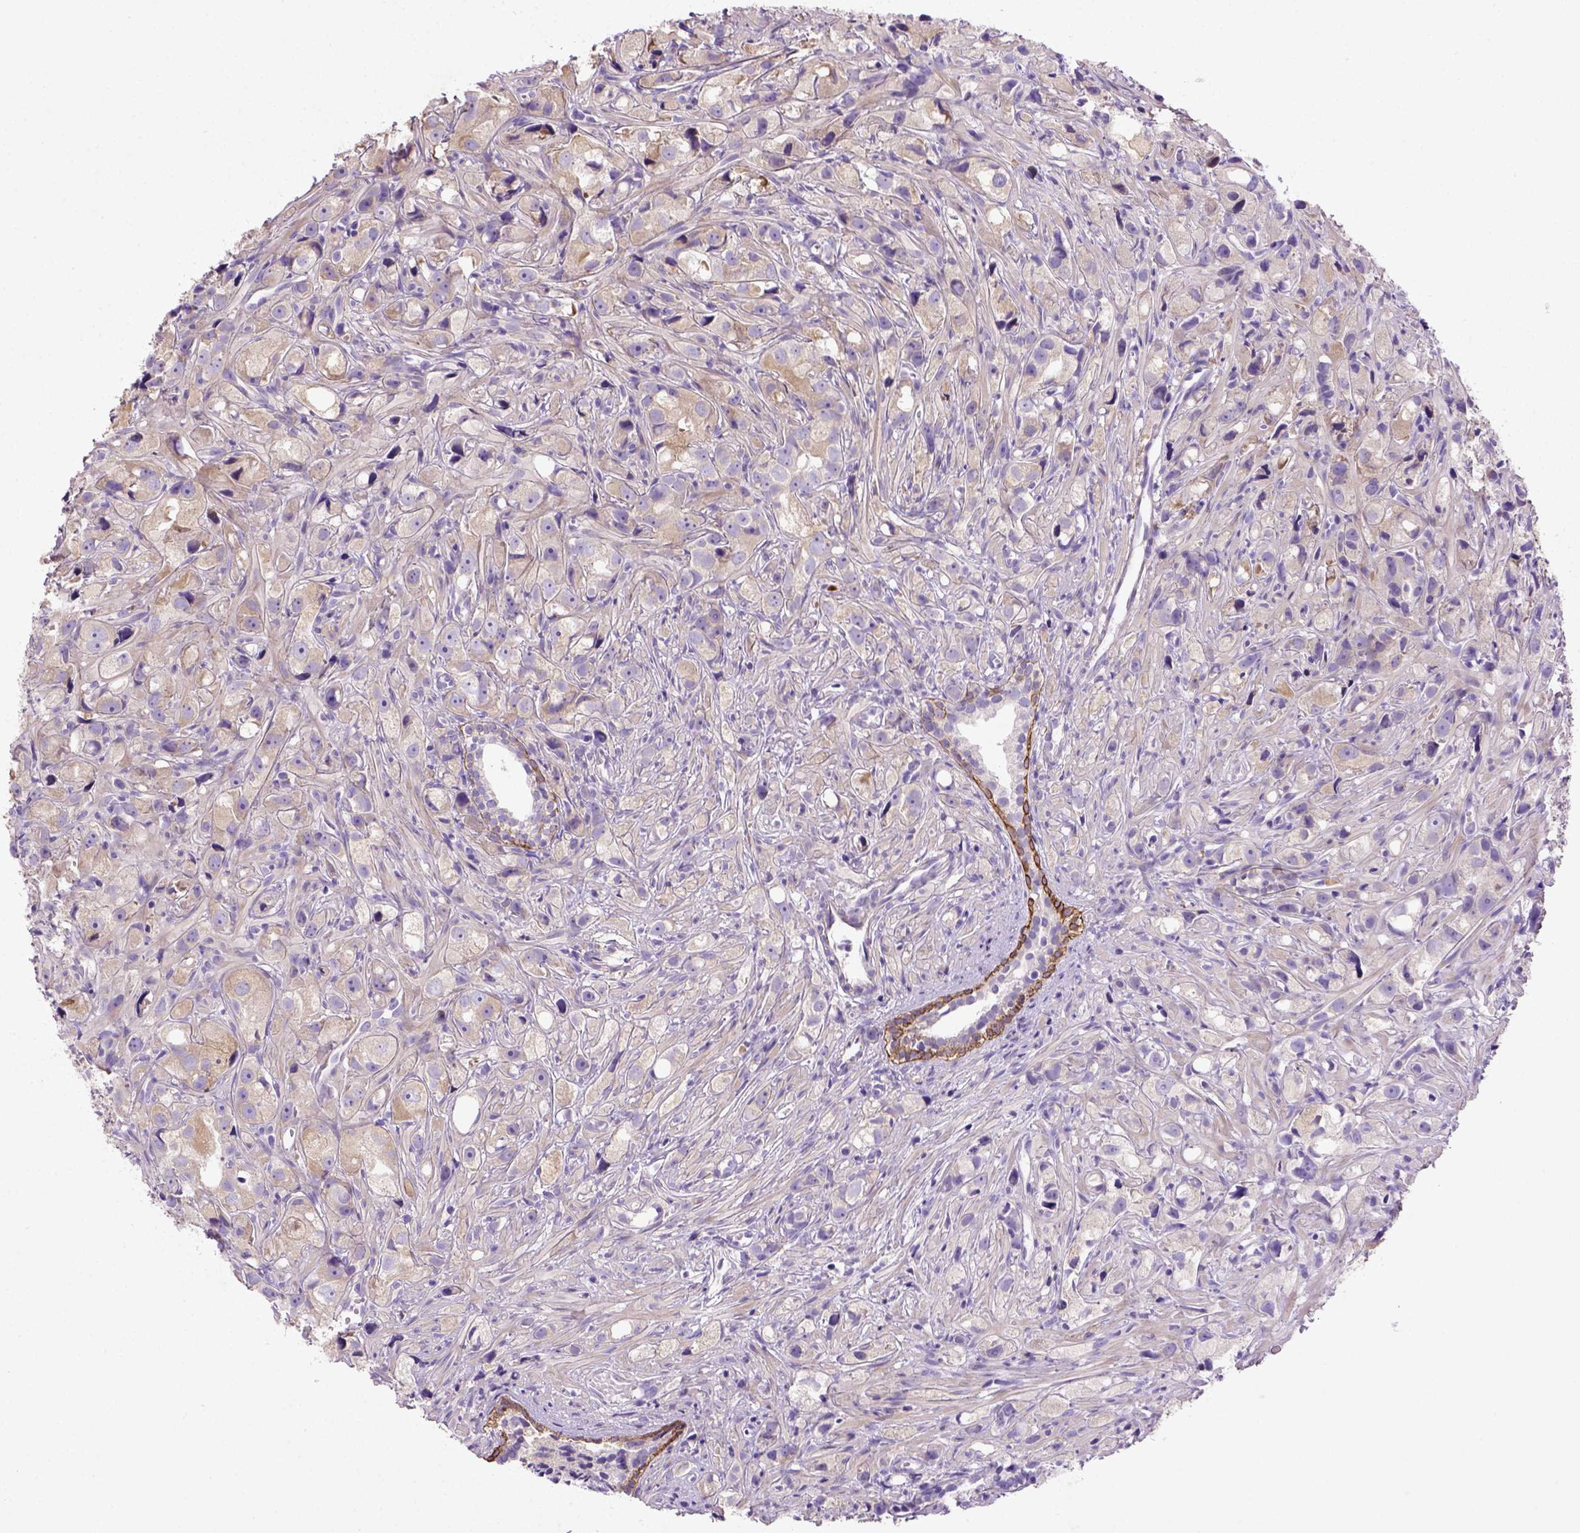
{"staining": {"intensity": "weak", "quantity": ">75%", "location": "cytoplasmic/membranous"}, "tissue": "prostate cancer", "cell_type": "Tumor cells", "image_type": "cancer", "snomed": [{"axis": "morphology", "description": "Adenocarcinoma, High grade"}, {"axis": "topography", "description": "Prostate"}], "caption": "Immunohistochemistry photomicrograph of neoplastic tissue: human prostate cancer stained using IHC exhibits low levels of weak protein expression localized specifically in the cytoplasmic/membranous of tumor cells, appearing as a cytoplasmic/membranous brown color.", "gene": "NUDT2", "patient": {"sex": "male", "age": 75}}